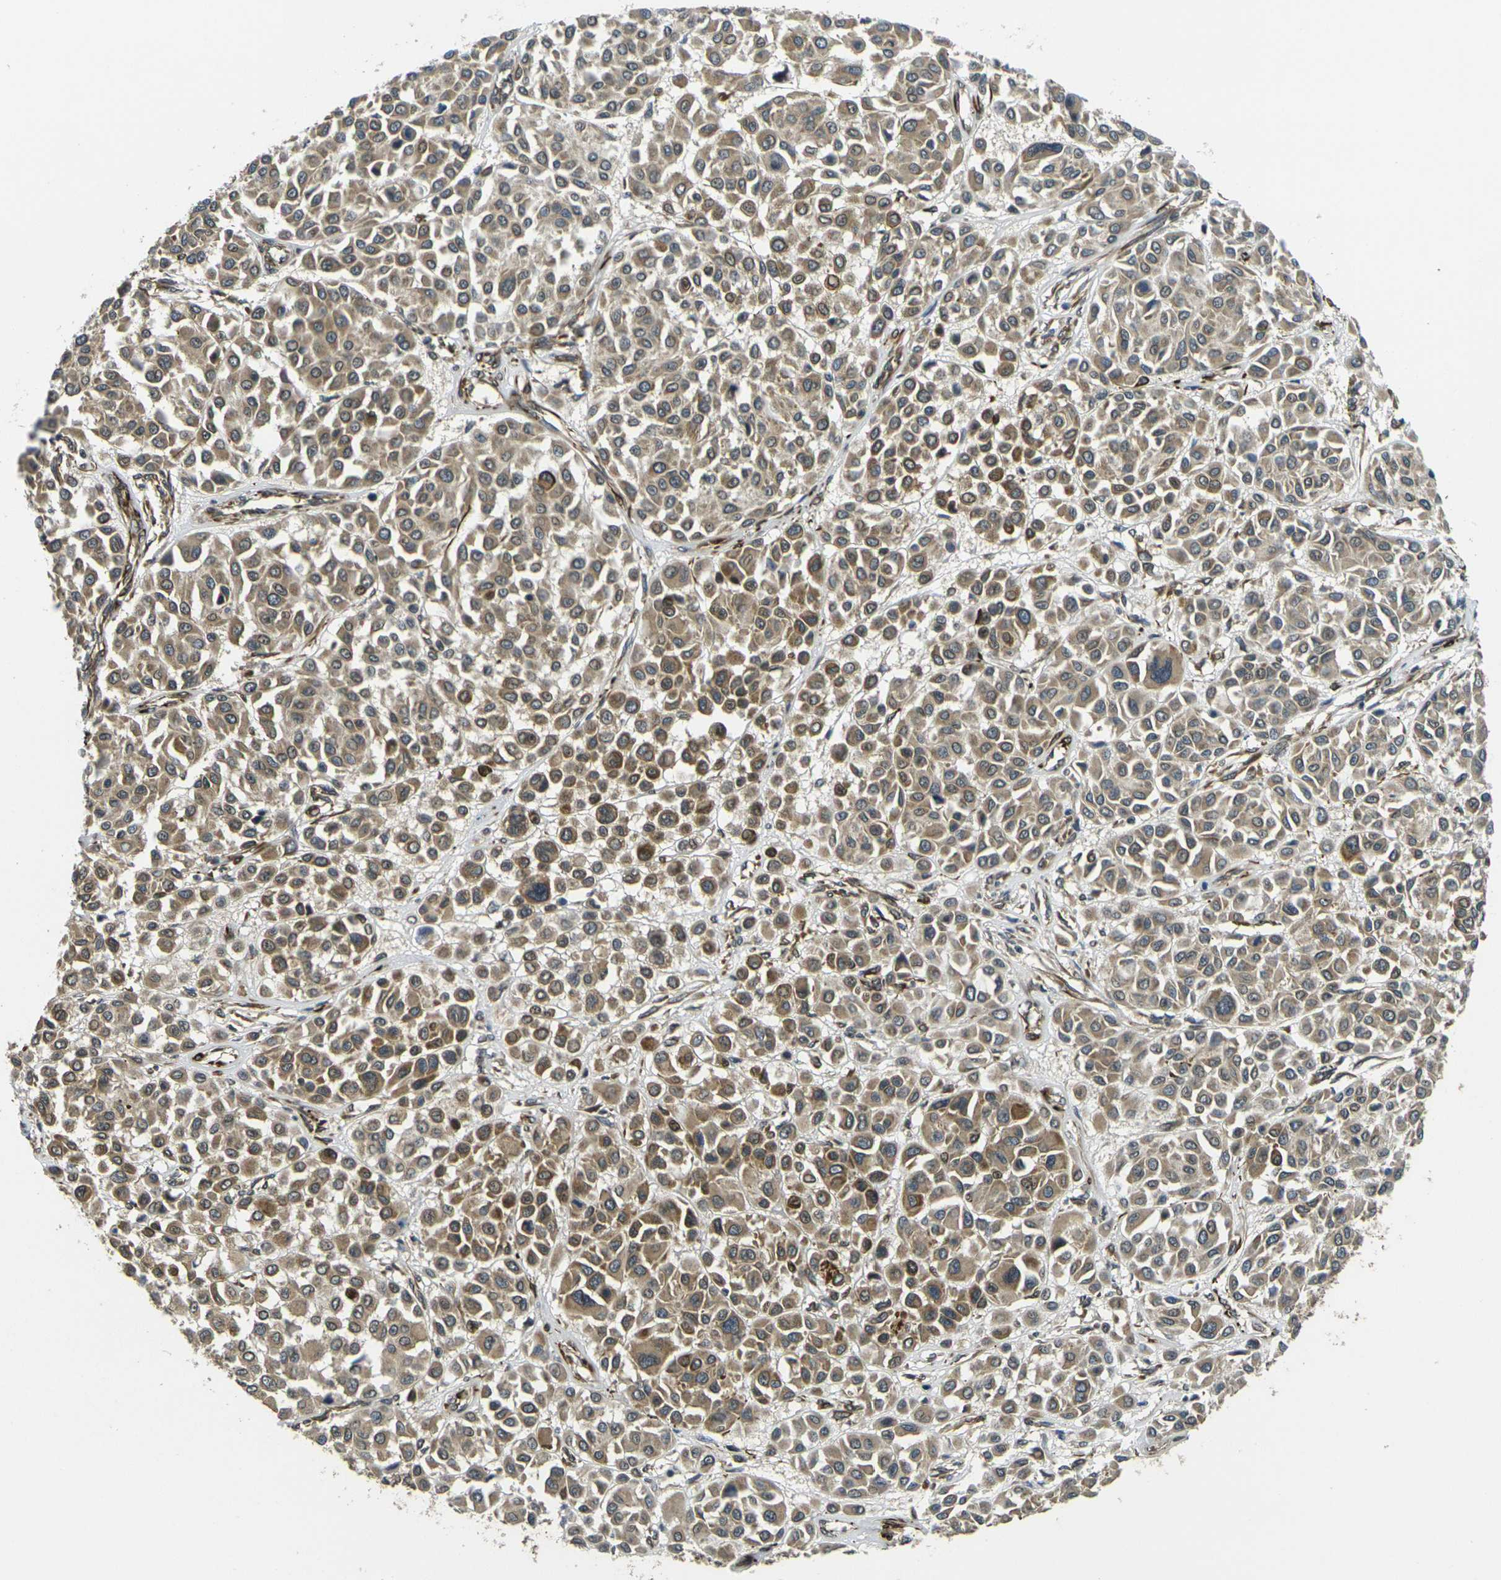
{"staining": {"intensity": "weak", "quantity": "25%-75%", "location": "cytoplasmic/membranous"}, "tissue": "melanoma", "cell_type": "Tumor cells", "image_type": "cancer", "snomed": [{"axis": "morphology", "description": "Malignant melanoma, Metastatic site"}, {"axis": "topography", "description": "Soft tissue"}], "caption": "An immunohistochemistry photomicrograph of neoplastic tissue is shown. Protein staining in brown labels weak cytoplasmic/membranous positivity in melanoma within tumor cells. (IHC, brightfield microscopy, high magnification).", "gene": "FUT11", "patient": {"sex": "male", "age": 41}}